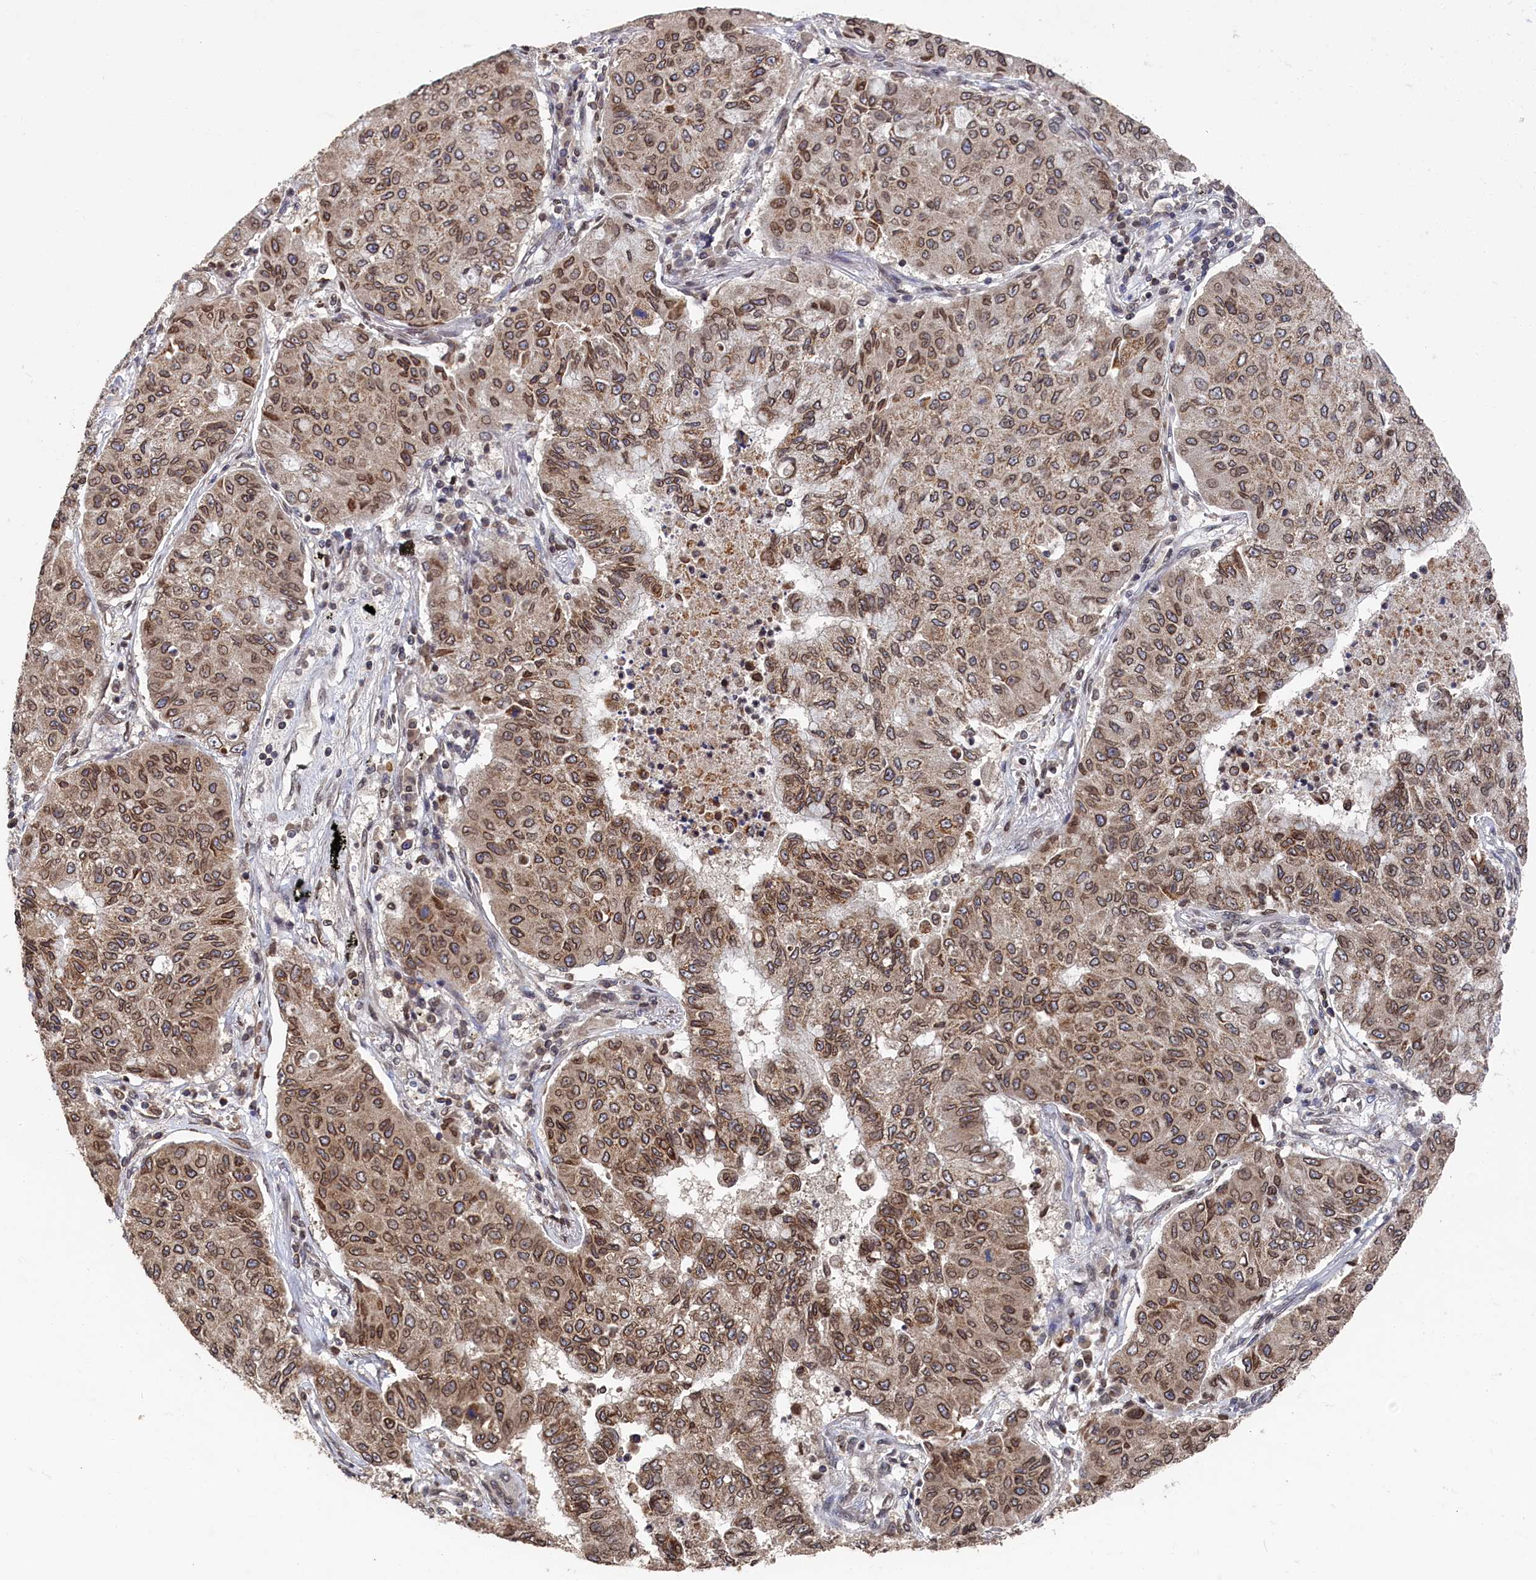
{"staining": {"intensity": "moderate", "quantity": ">75%", "location": "cytoplasmic/membranous,nuclear"}, "tissue": "lung cancer", "cell_type": "Tumor cells", "image_type": "cancer", "snomed": [{"axis": "morphology", "description": "Squamous cell carcinoma, NOS"}, {"axis": "topography", "description": "Lung"}], "caption": "Immunohistochemical staining of human lung cancer (squamous cell carcinoma) displays medium levels of moderate cytoplasmic/membranous and nuclear staining in approximately >75% of tumor cells.", "gene": "ANKEF1", "patient": {"sex": "male", "age": 74}}